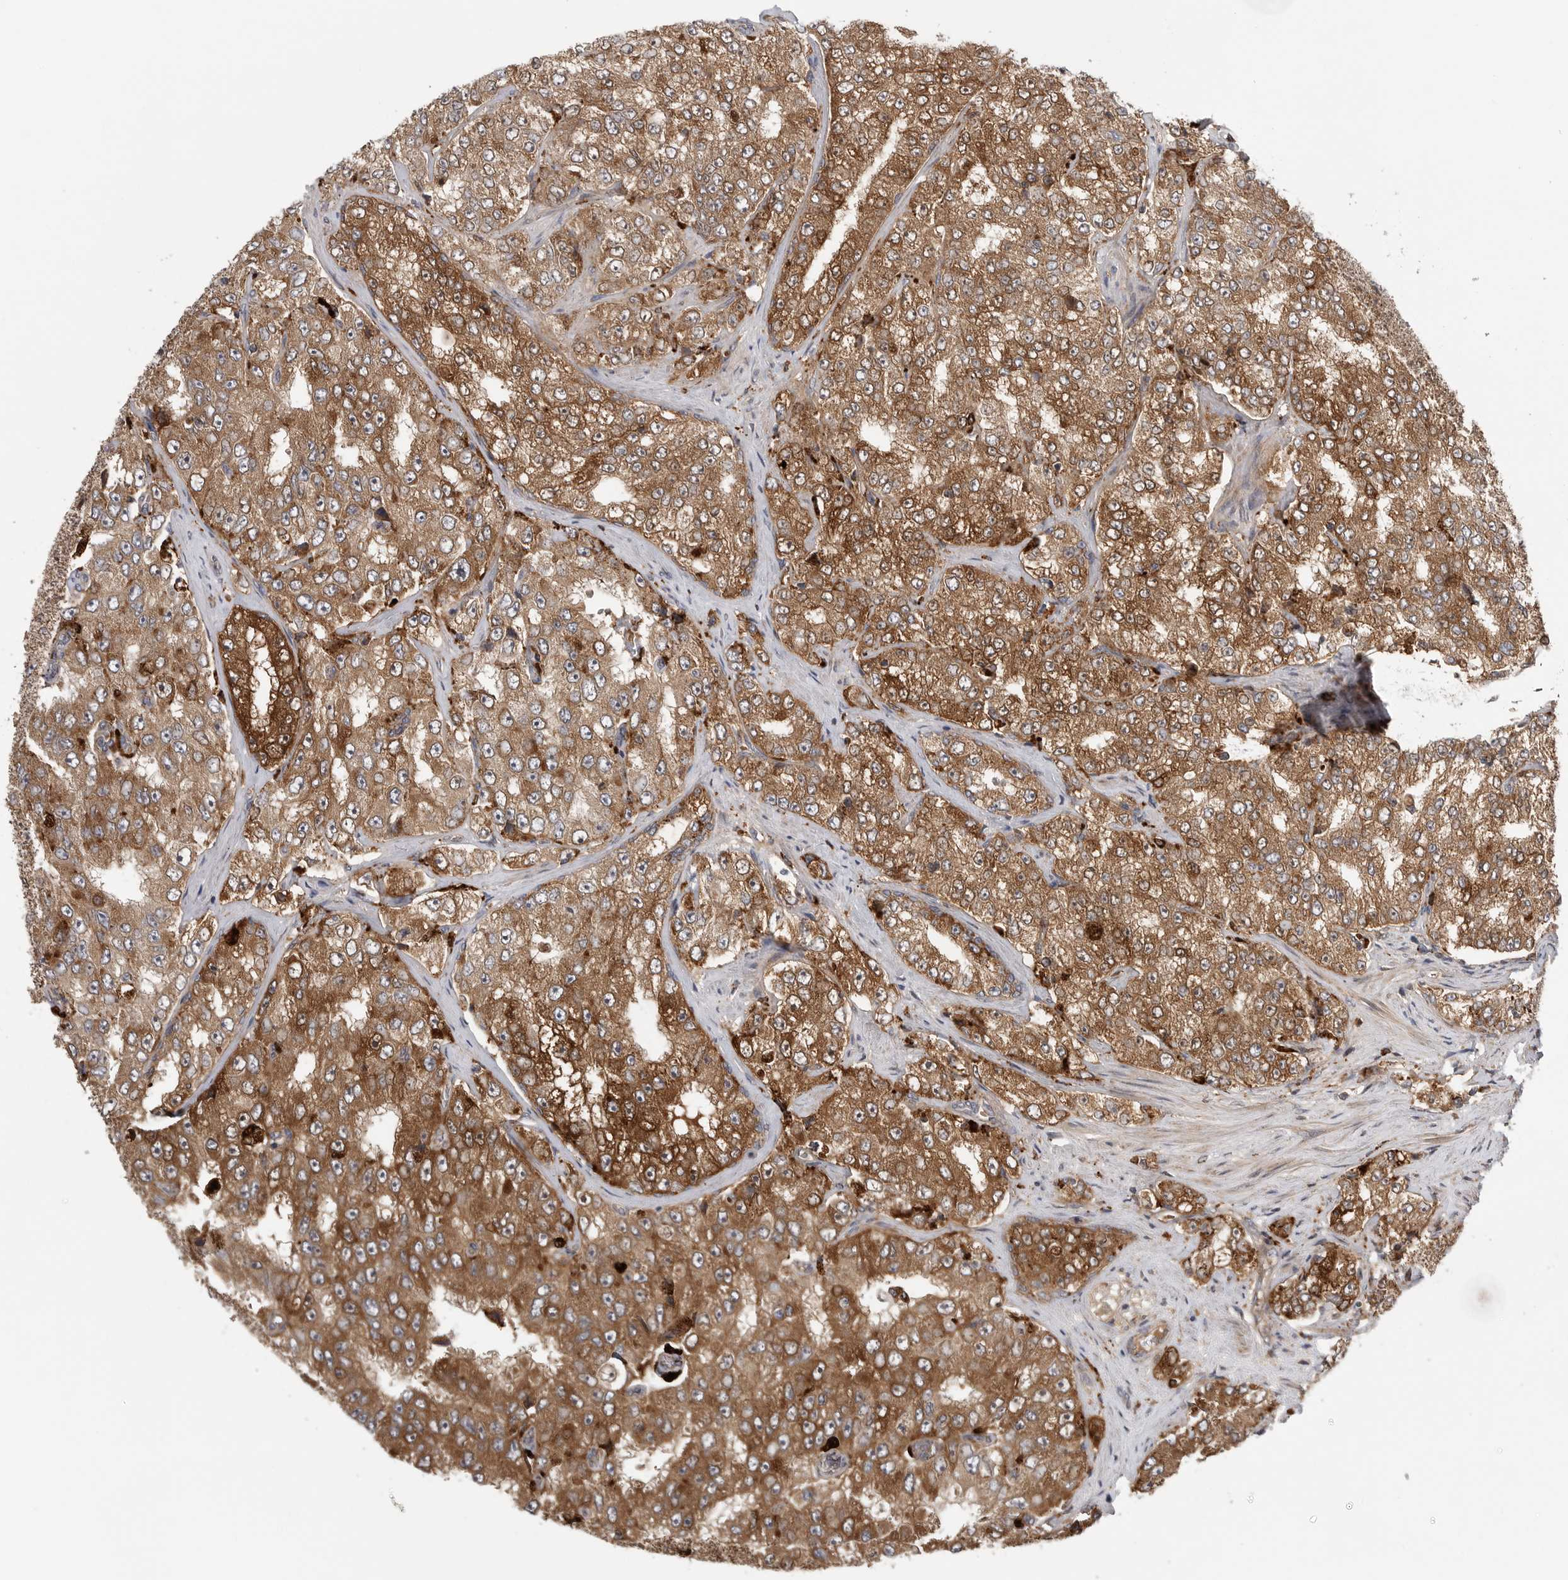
{"staining": {"intensity": "moderate", "quantity": ">75%", "location": "cytoplasmic/membranous"}, "tissue": "prostate cancer", "cell_type": "Tumor cells", "image_type": "cancer", "snomed": [{"axis": "morphology", "description": "Adenocarcinoma, High grade"}, {"axis": "topography", "description": "Prostate"}], "caption": "About >75% of tumor cells in high-grade adenocarcinoma (prostate) reveal moderate cytoplasmic/membranous protein positivity as visualized by brown immunohistochemical staining.", "gene": "GALNS", "patient": {"sex": "male", "age": 58}}